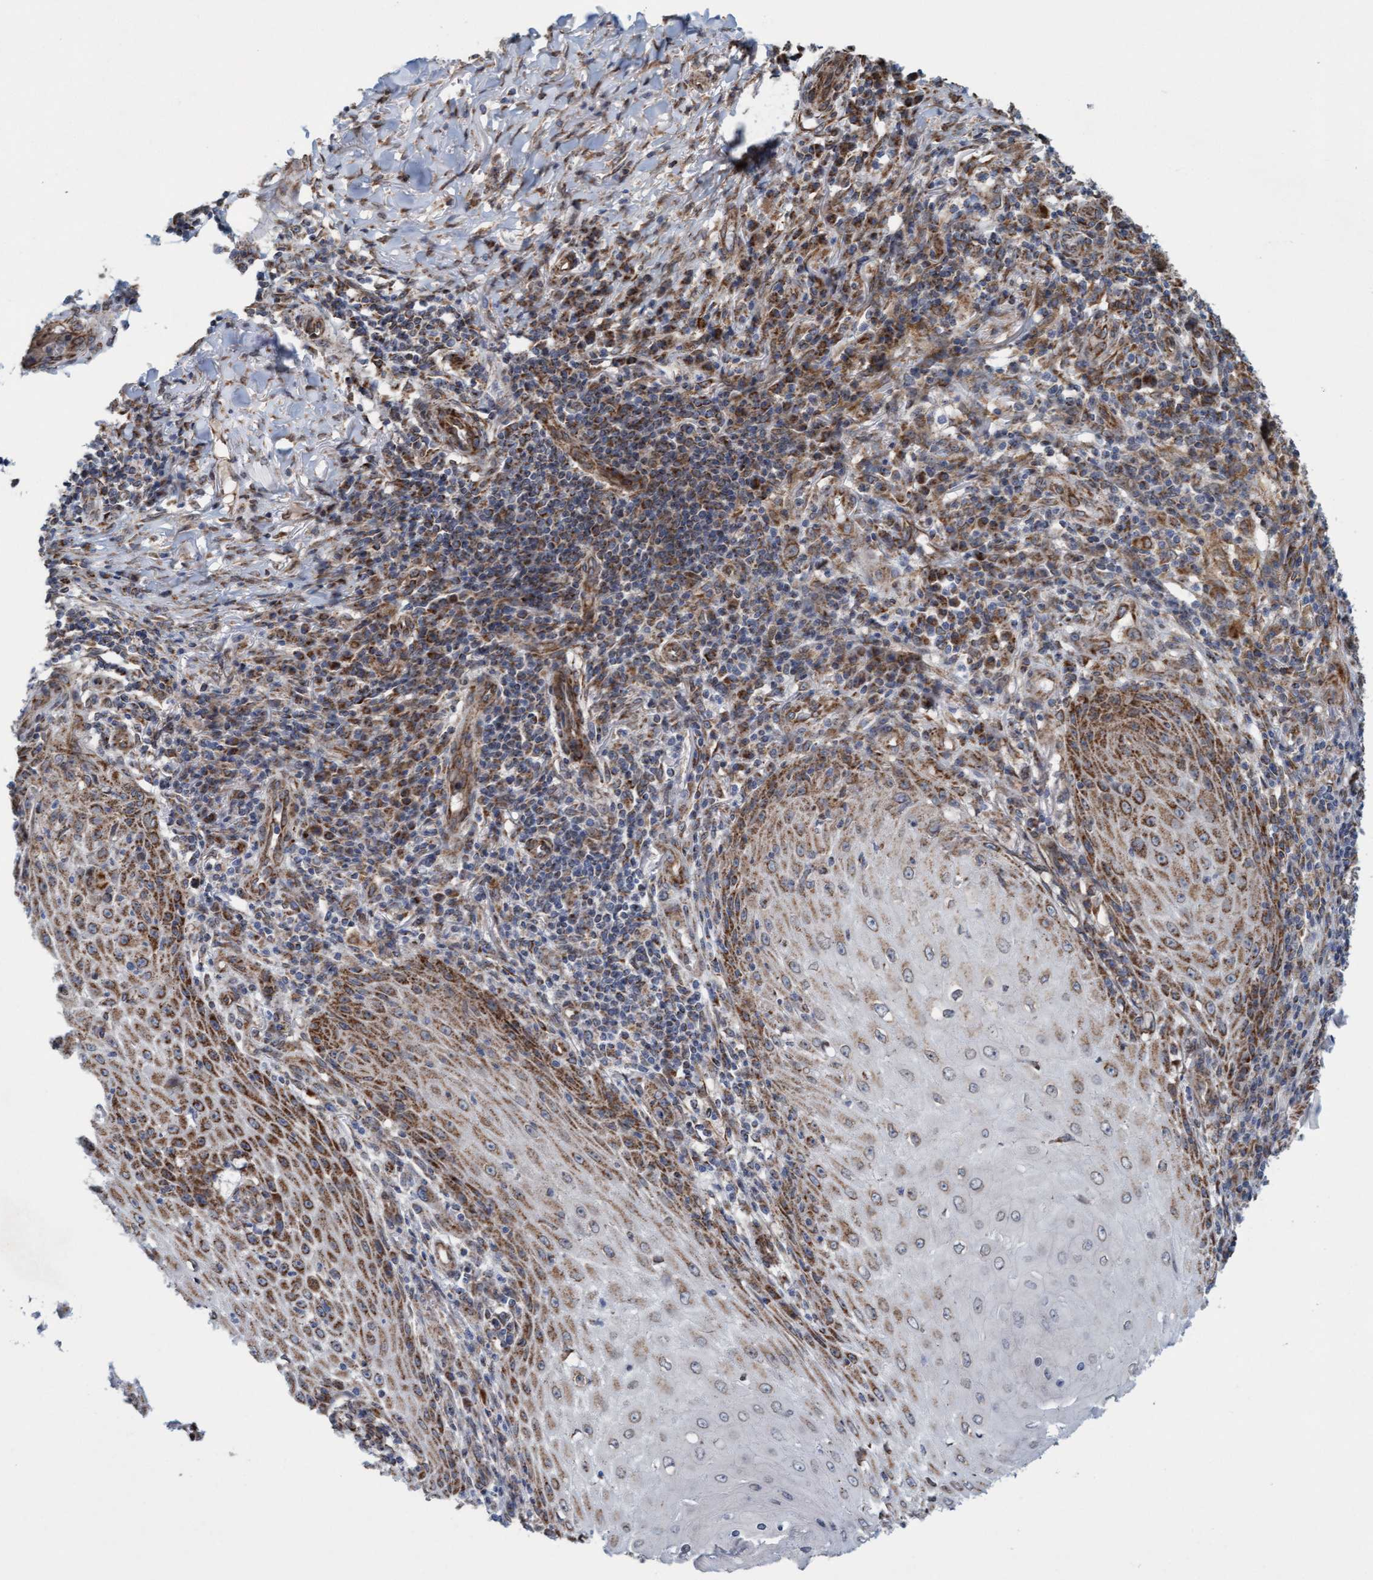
{"staining": {"intensity": "moderate", "quantity": "25%-75%", "location": "cytoplasmic/membranous"}, "tissue": "skin cancer", "cell_type": "Tumor cells", "image_type": "cancer", "snomed": [{"axis": "morphology", "description": "Squamous cell carcinoma, NOS"}, {"axis": "topography", "description": "Skin"}], "caption": "This image displays IHC staining of skin squamous cell carcinoma, with medium moderate cytoplasmic/membranous staining in approximately 25%-75% of tumor cells.", "gene": "MRPS23", "patient": {"sex": "female", "age": 73}}